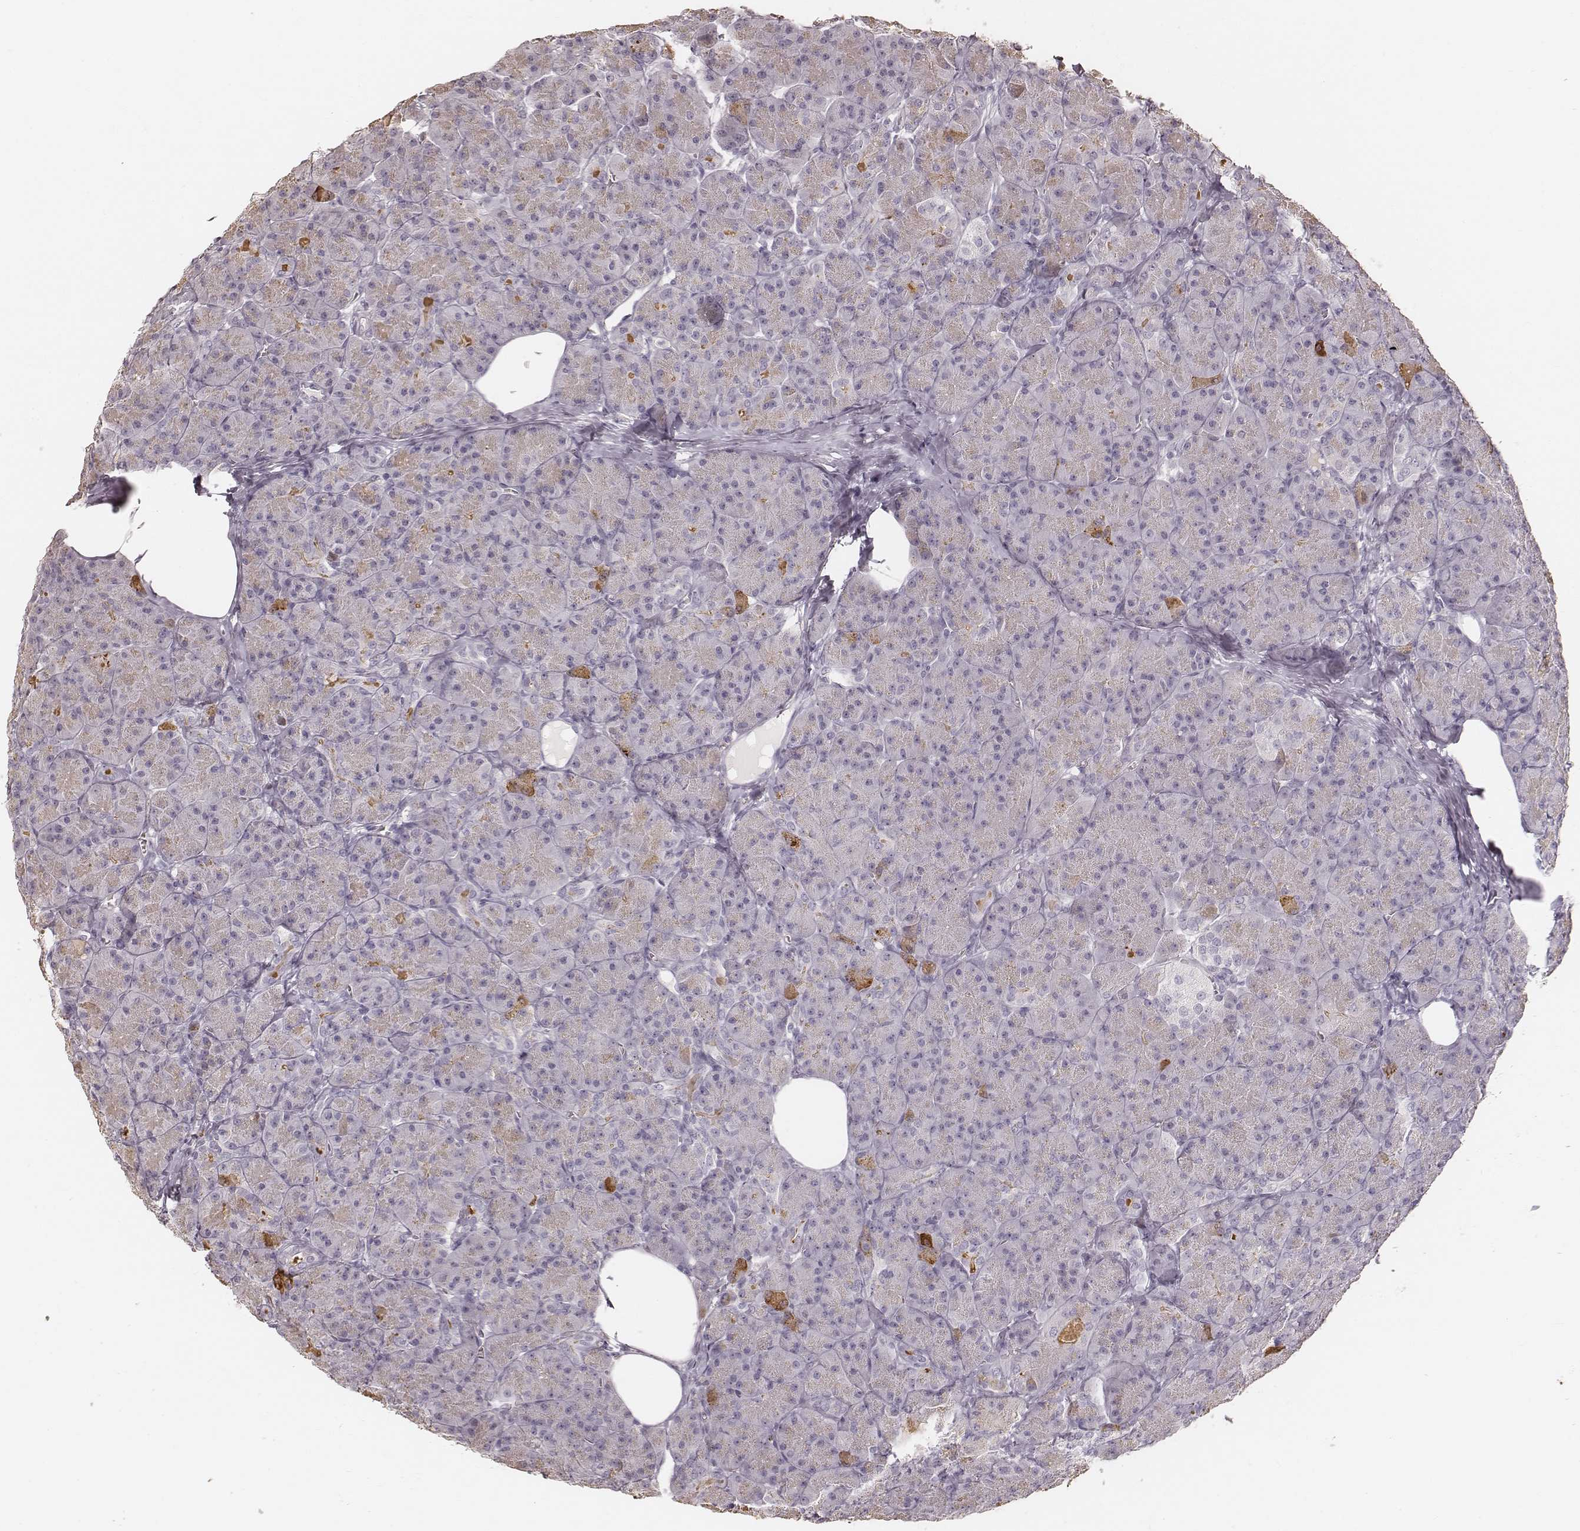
{"staining": {"intensity": "negative", "quantity": "none", "location": "none"}, "tissue": "pancreas", "cell_type": "Exocrine glandular cells", "image_type": "normal", "snomed": [{"axis": "morphology", "description": "Normal tissue, NOS"}, {"axis": "topography", "description": "Pancreas"}], "caption": "Histopathology image shows no protein positivity in exocrine glandular cells of normal pancreas. The staining was performed using DAB to visualize the protein expression in brown, while the nuclei were stained in blue with hematoxylin (Magnification: 20x).", "gene": "KRT26", "patient": {"sex": "male", "age": 57}}